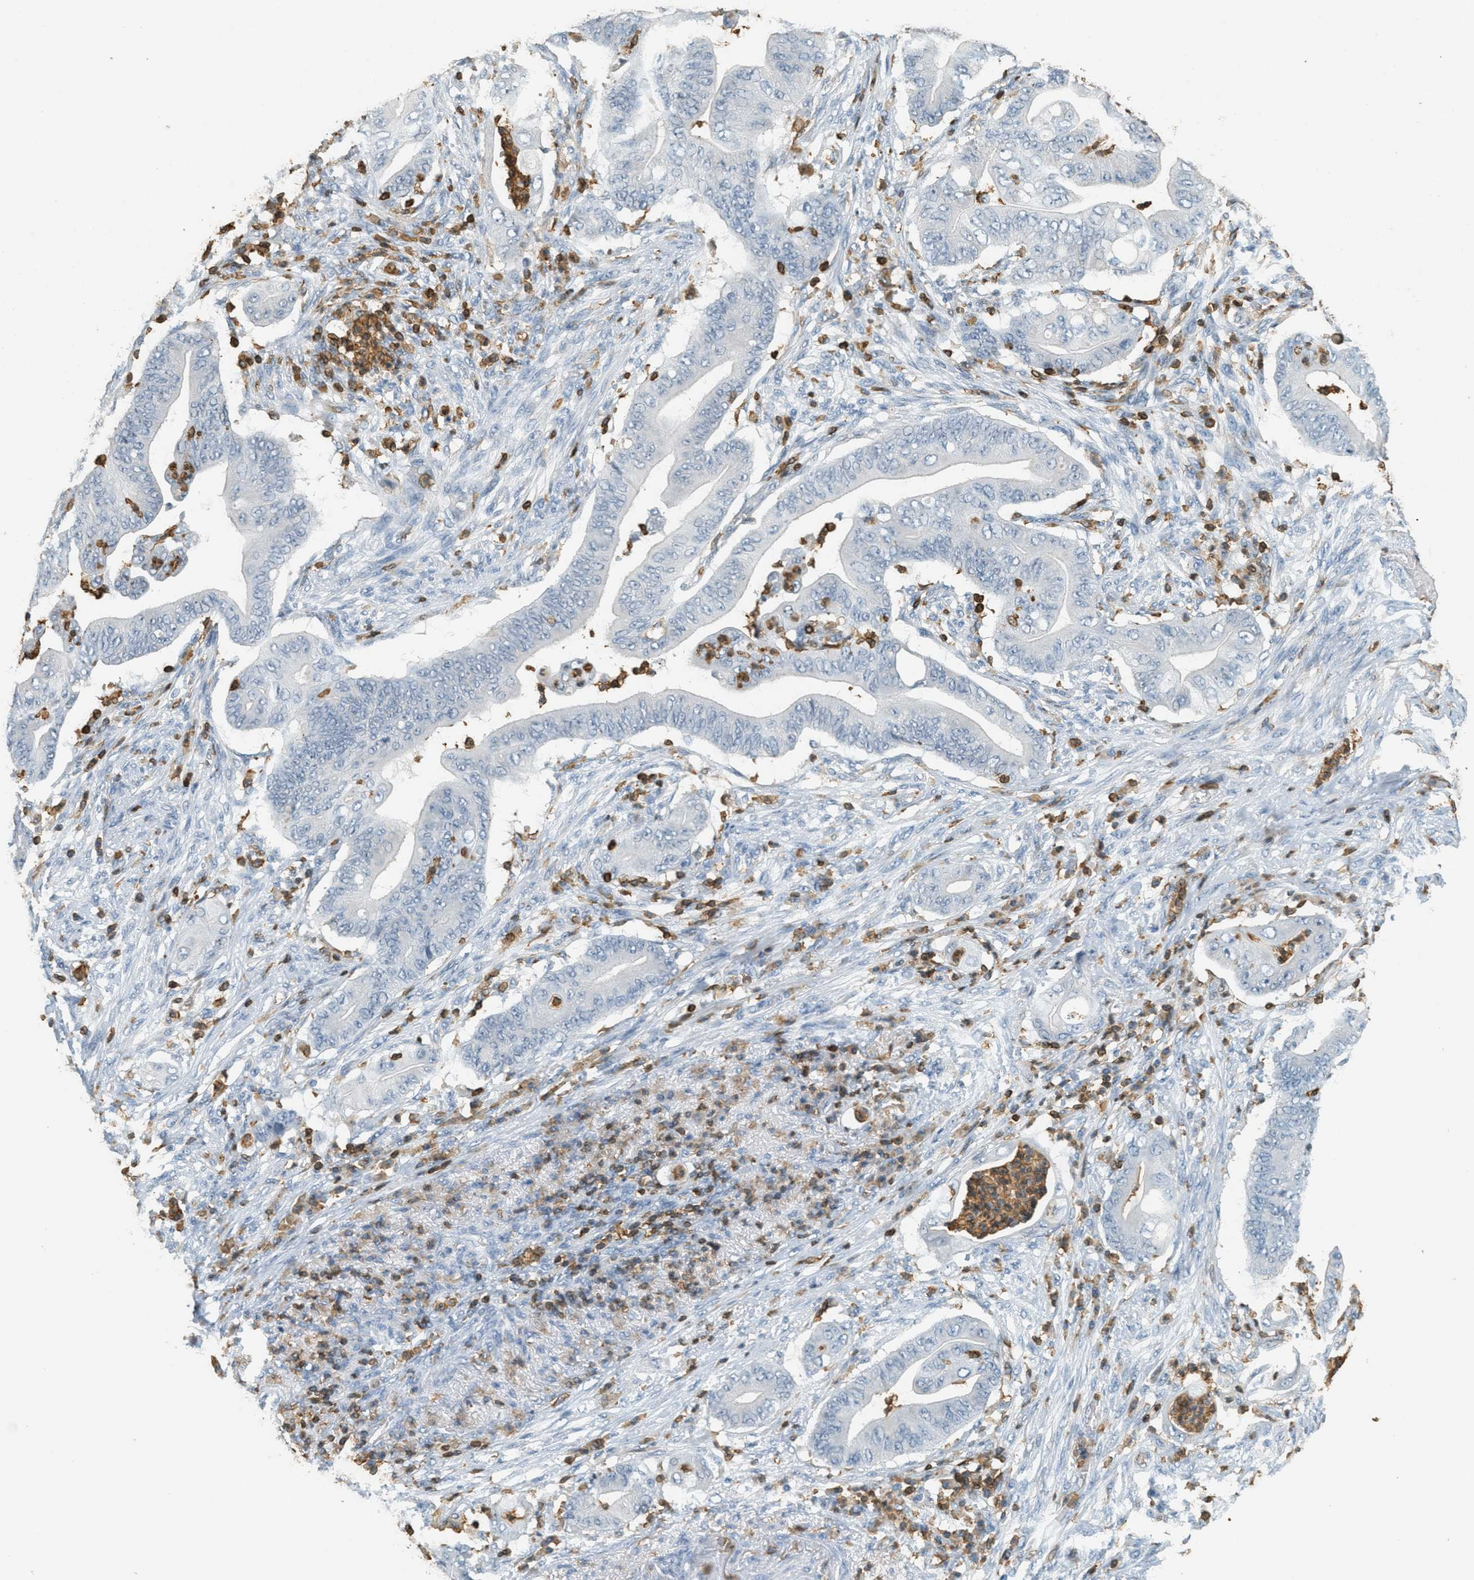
{"staining": {"intensity": "negative", "quantity": "none", "location": "none"}, "tissue": "stomach cancer", "cell_type": "Tumor cells", "image_type": "cancer", "snomed": [{"axis": "morphology", "description": "Adenocarcinoma, NOS"}, {"axis": "topography", "description": "Stomach"}], "caption": "High magnification brightfield microscopy of stomach cancer (adenocarcinoma) stained with DAB (3,3'-diaminobenzidine) (brown) and counterstained with hematoxylin (blue): tumor cells show no significant expression.", "gene": "LSP1", "patient": {"sex": "female", "age": 73}}